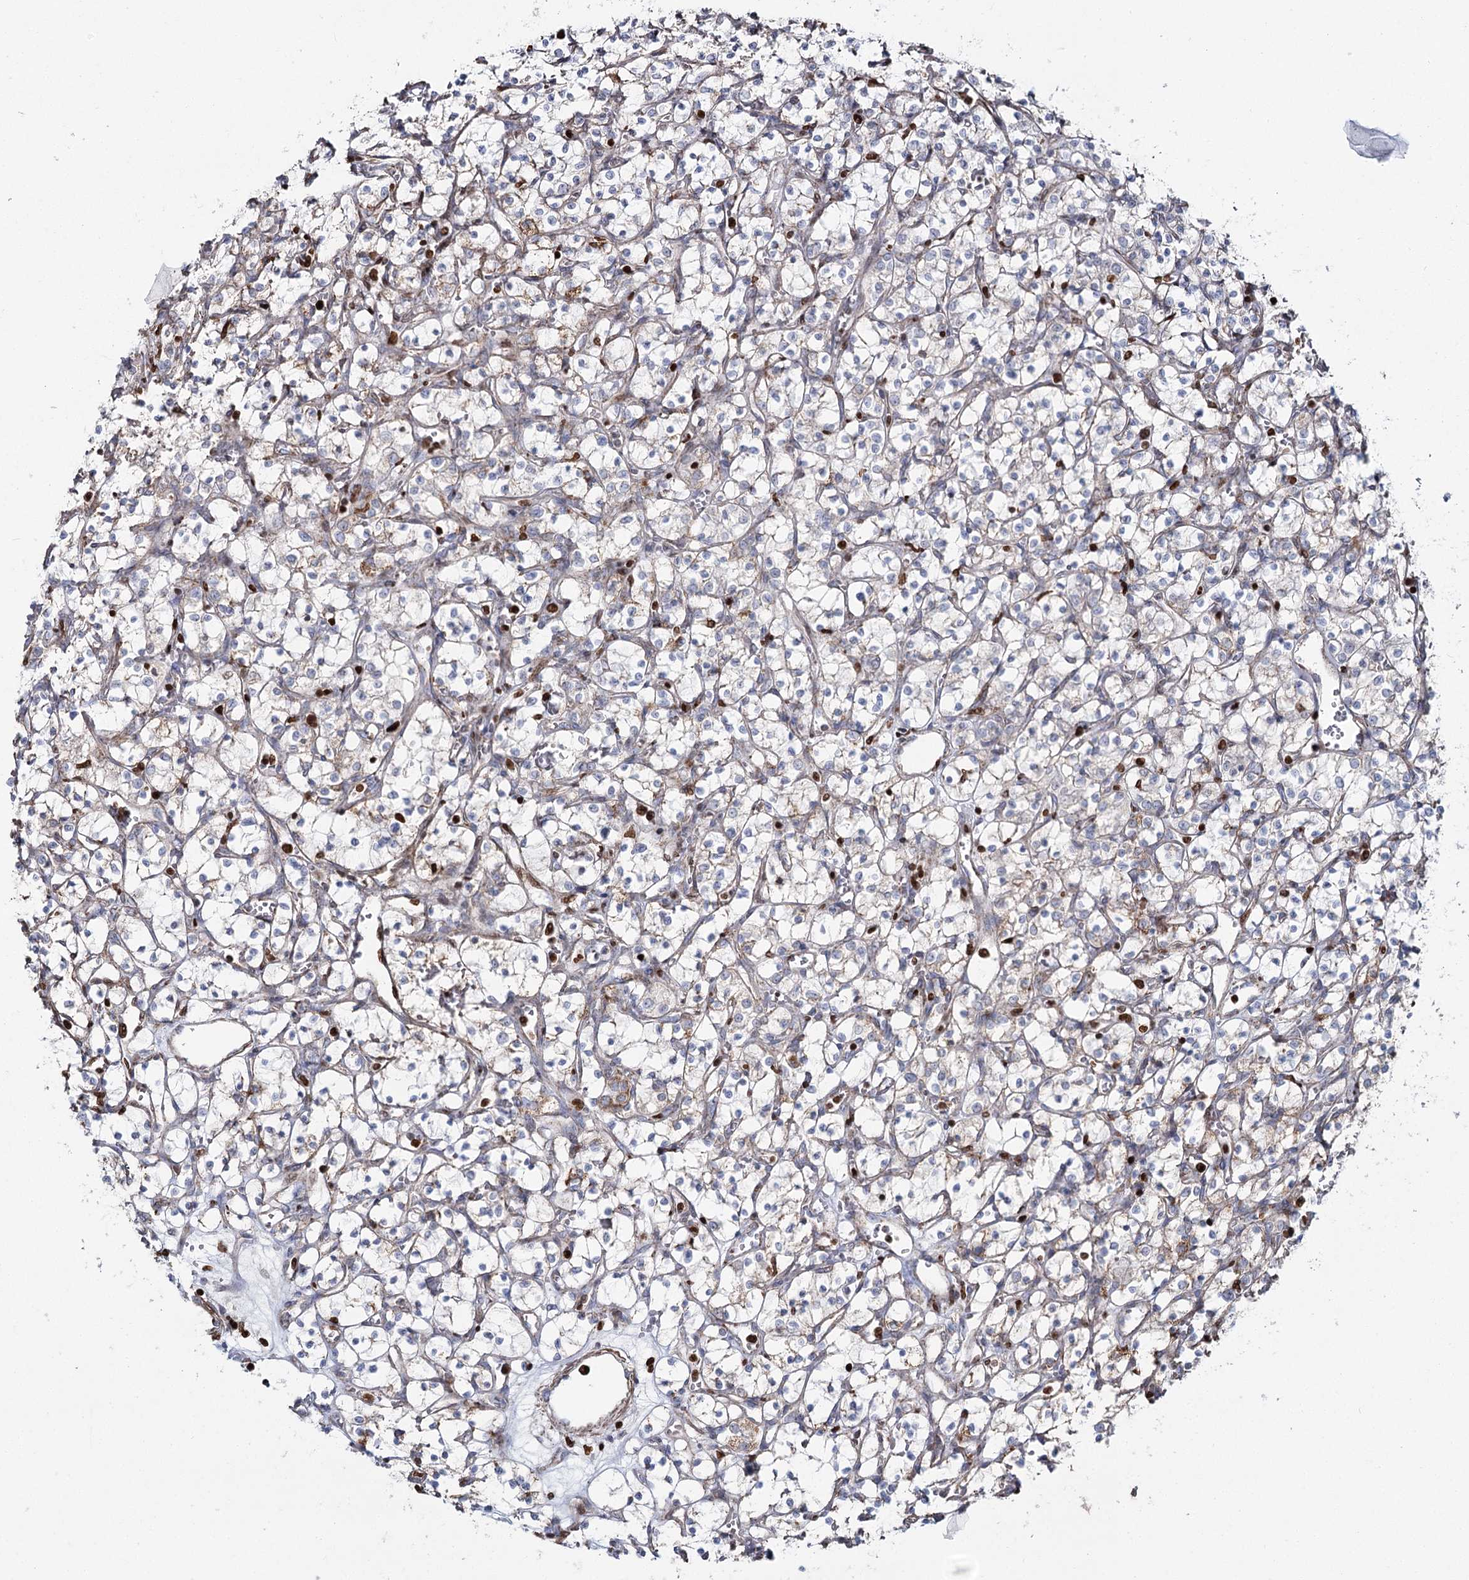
{"staining": {"intensity": "weak", "quantity": "<25%", "location": "cytoplasmic/membranous"}, "tissue": "renal cancer", "cell_type": "Tumor cells", "image_type": "cancer", "snomed": [{"axis": "morphology", "description": "Adenocarcinoma, NOS"}, {"axis": "topography", "description": "Kidney"}], "caption": "Renal adenocarcinoma was stained to show a protein in brown. There is no significant staining in tumor cells. Nuclei are stained in blue.", "gene": "PDHX", "patient": {"sex": "female", "age": 69}}